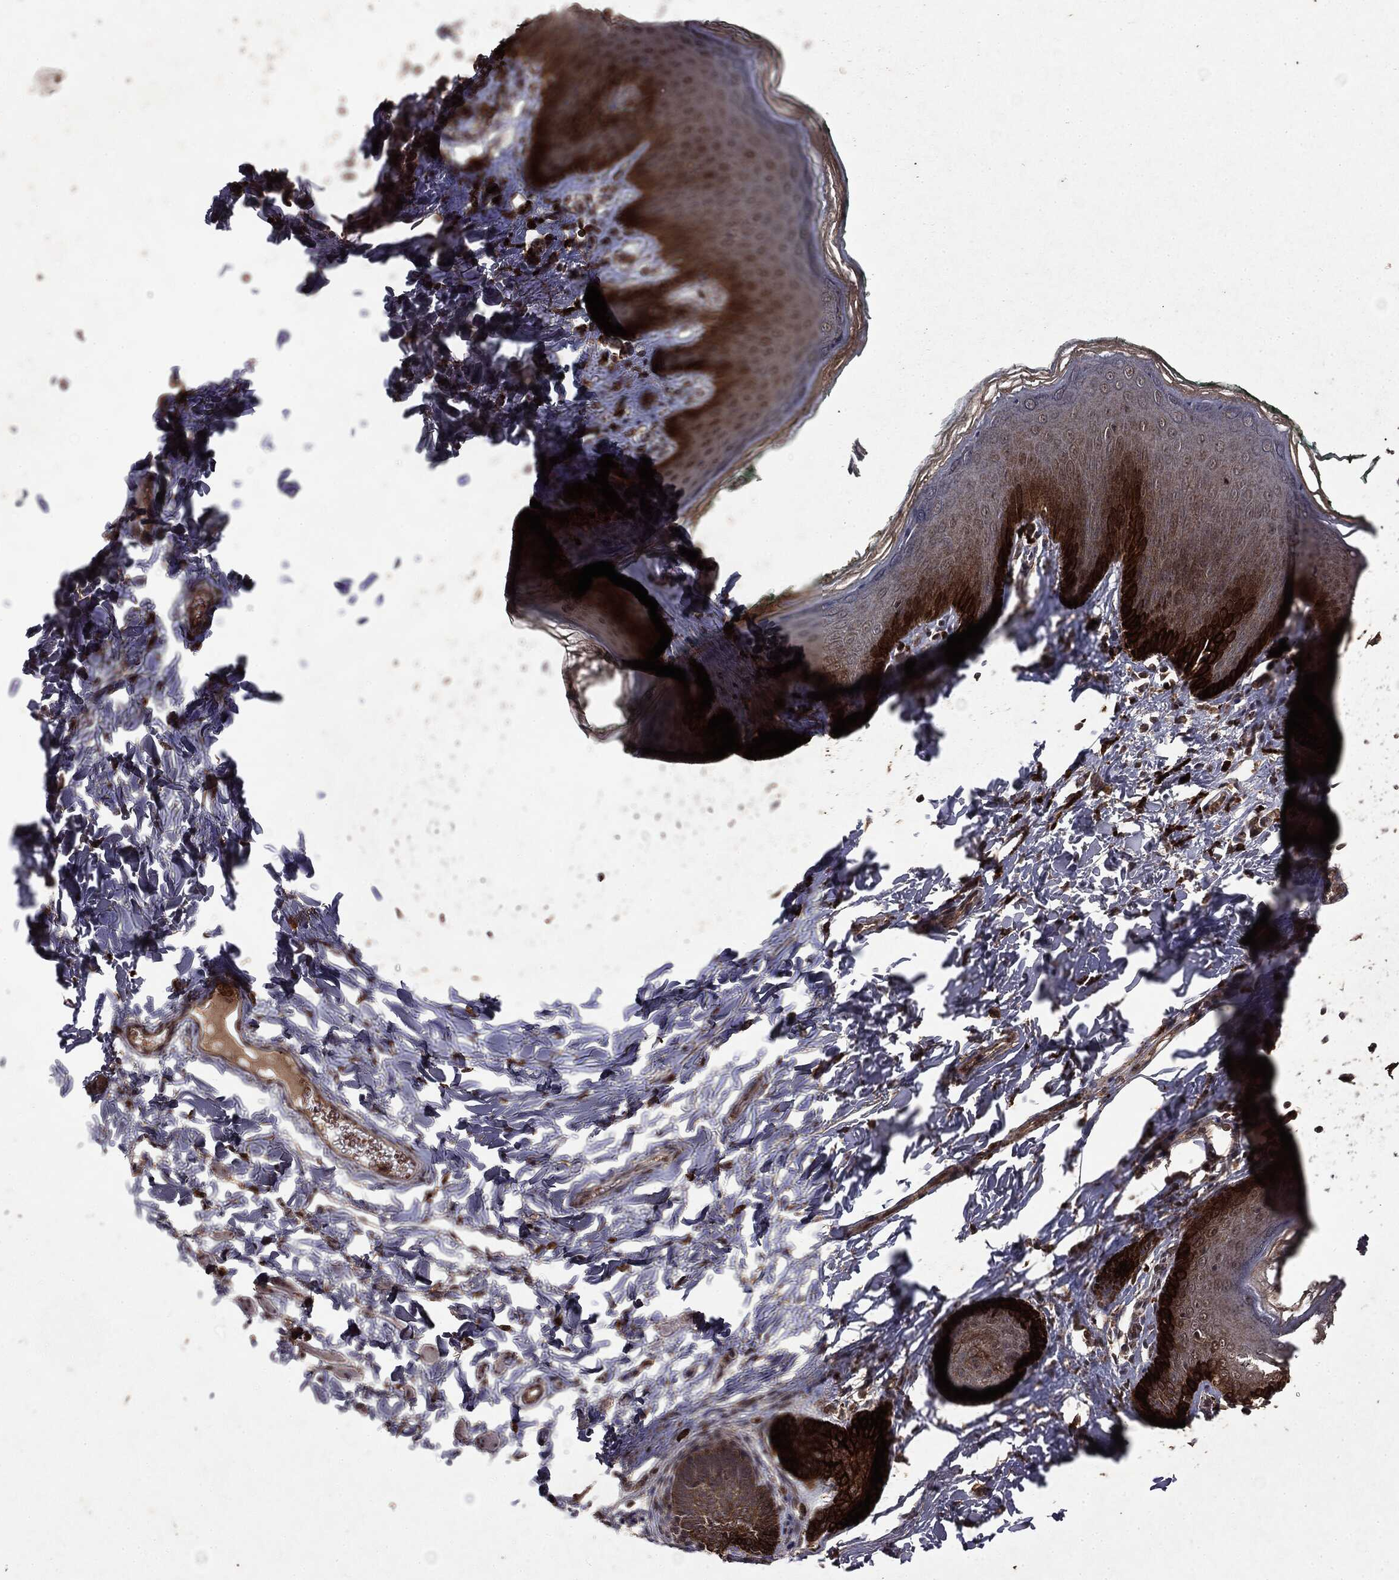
{"staining": {"intensity": "strong", "quantity": "<25%", "location": "cytoplasmic/membranous"}, "tissue": "skin", "cell_type": "Epidermal cells", "image_type": "normal", "snomed": [{"axis": "morphology", "description": "Normal tissue, NOS"}, {"axis": "topography", "description": "Vulva"}], "caption": "This micrograph exhibits unremarkable skin stained with immunohistochemistry (IHC) to label a protein in brown. The cytoplasmic/membranous of epidermal cells show strong positivity for the protein. Nuclei are counter-stained blue.", "gene": "MTOR", "patient": {"sex": "female", "age": 66}}